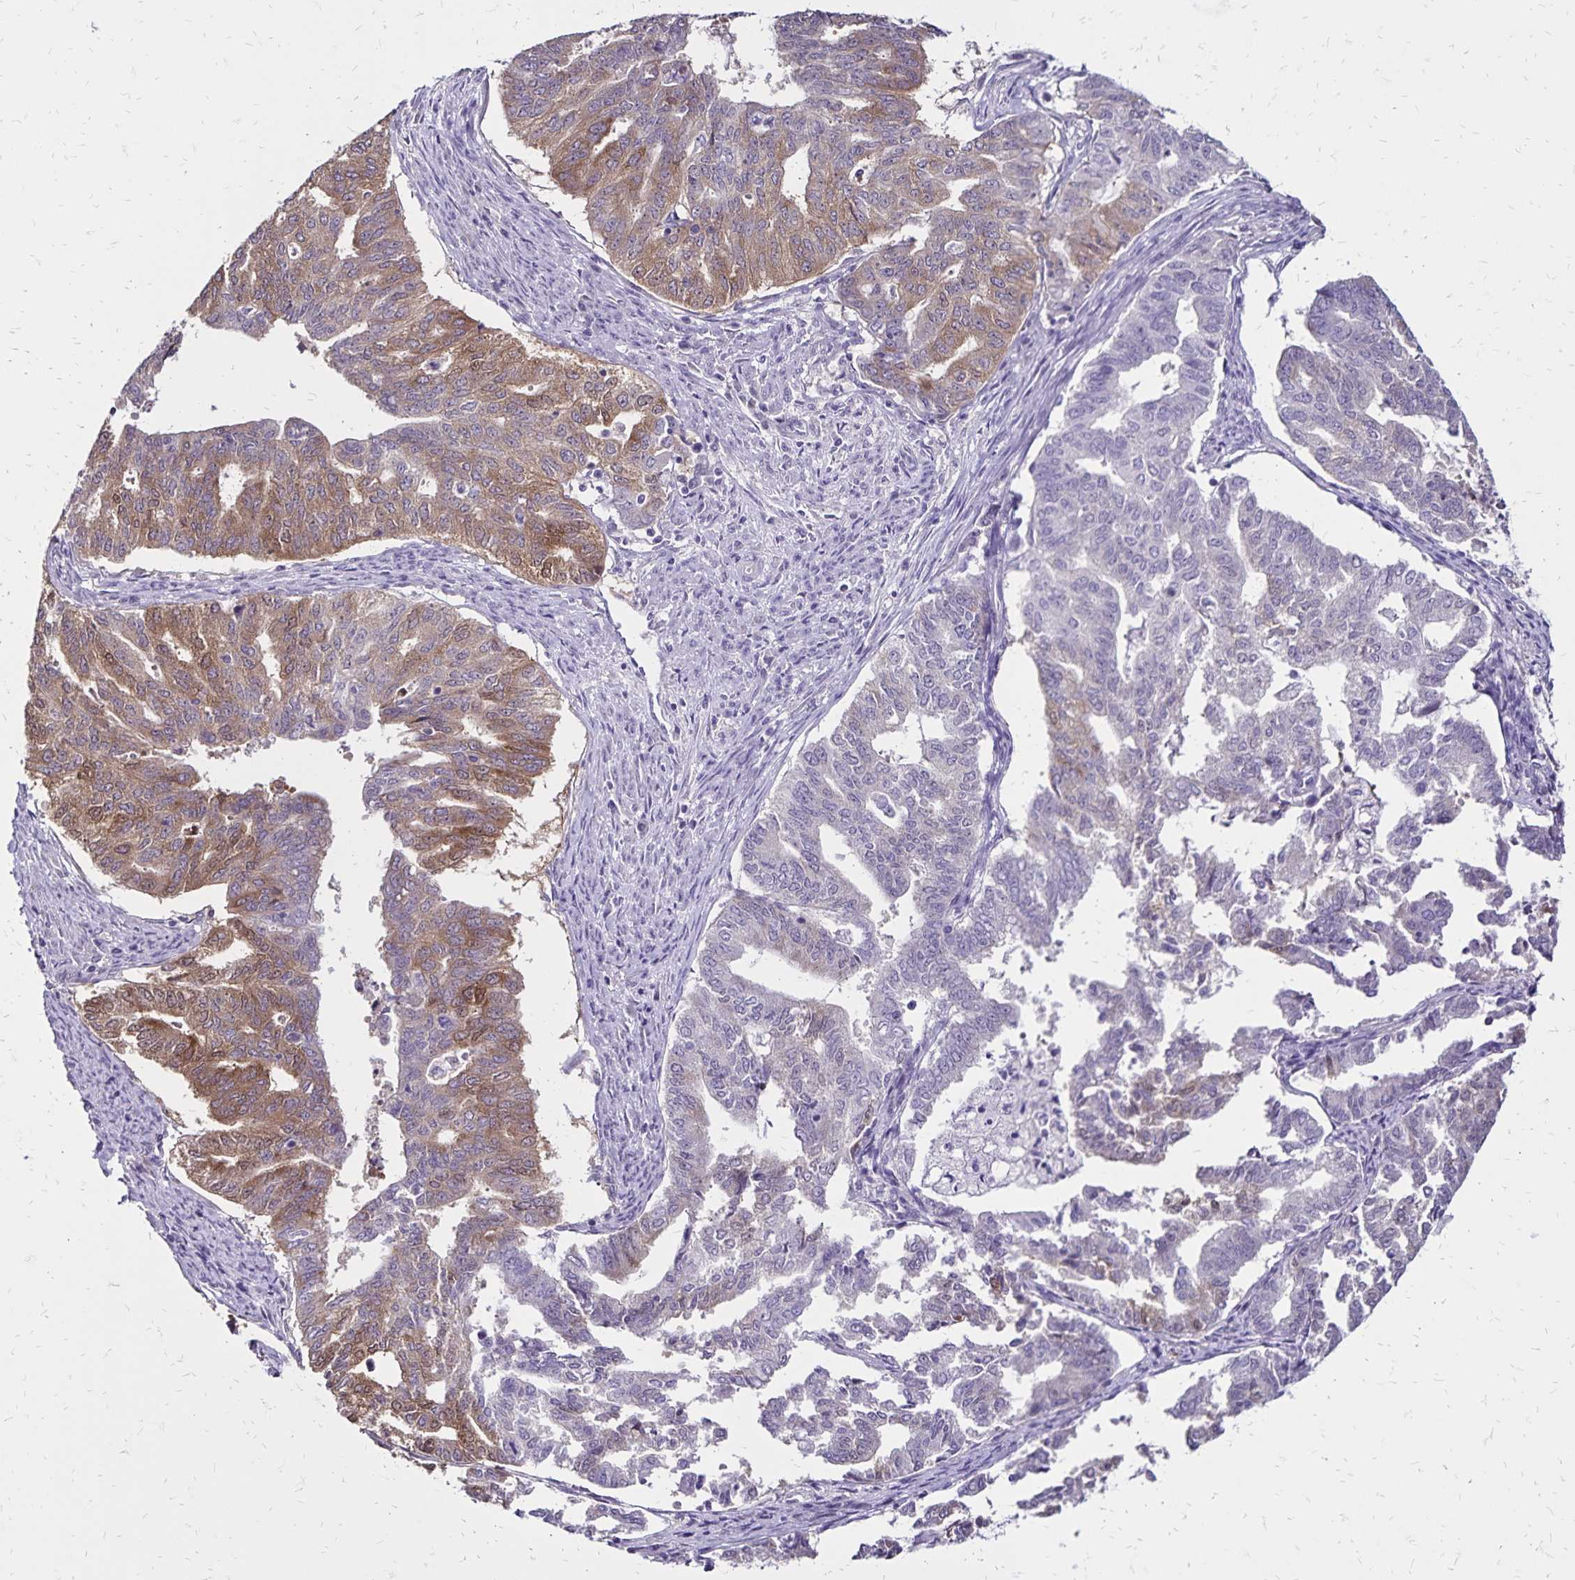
{"staining": {"intensity": "moderate", "quantity": "<25%", "location": "cytoplasmic/membranous"}, "tissue": "endometrial cancer", "cell_type": "Tumor cells", "image_type": "cancer", "snomed": [{"axis": "morphology", "description": "Adenocarcinoma, NOS"}, {"axis": "topography", "description": "Endometrium"}], "caption": "Human endometrial cancer (adenocarcinoma) stained with a brown dye reveals moderate cytoplasmic/membranous positive staining in about <25% of tumor cells.", "gene": "SH3GL3", "patient": {"sex": "female", "age": 79}}